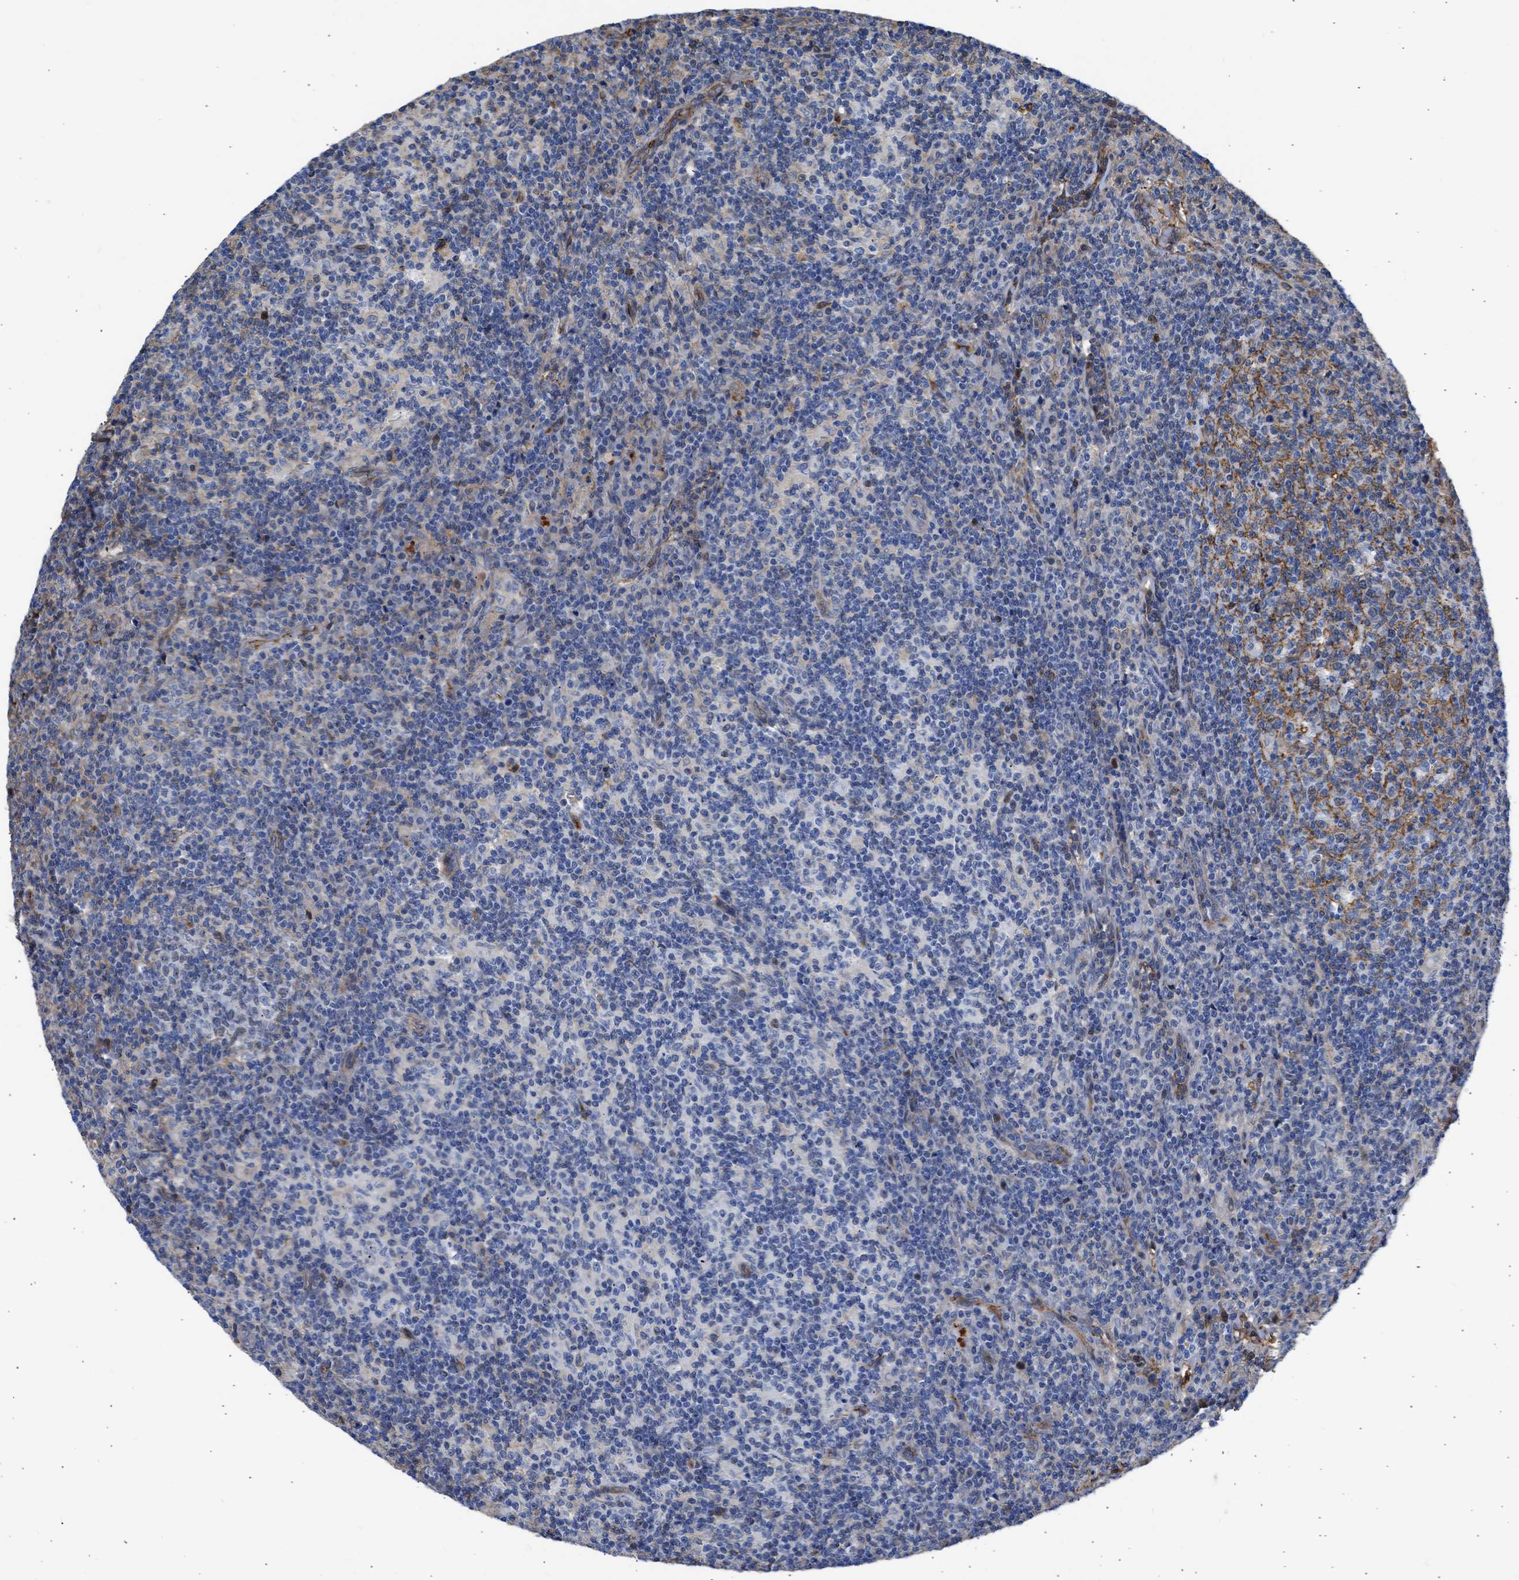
{"staining": {"intensity": "moderate", "quantity": ">75%", "location": "cytoplasmic/membranous"}, "tissue": "lymph node", "cell_type": "Germinal center cells", "image_type": "normal", "snomed": [{"axis": "morphology", "description": "Normal tissue, NOS"}, {"axis": "morphology", "description": "Inflammation, NOS"}, {"axis": "topography", "description": "Lymph node"}], "caption": "Immunohistochemical staining of unremarkable lymph node reveals medium levels of moderate cytoplasmic/membranous expression in about >75% of germinal center cells.", "gene": "MAS1L", "patient": {"sex": "male", "age": 55}}